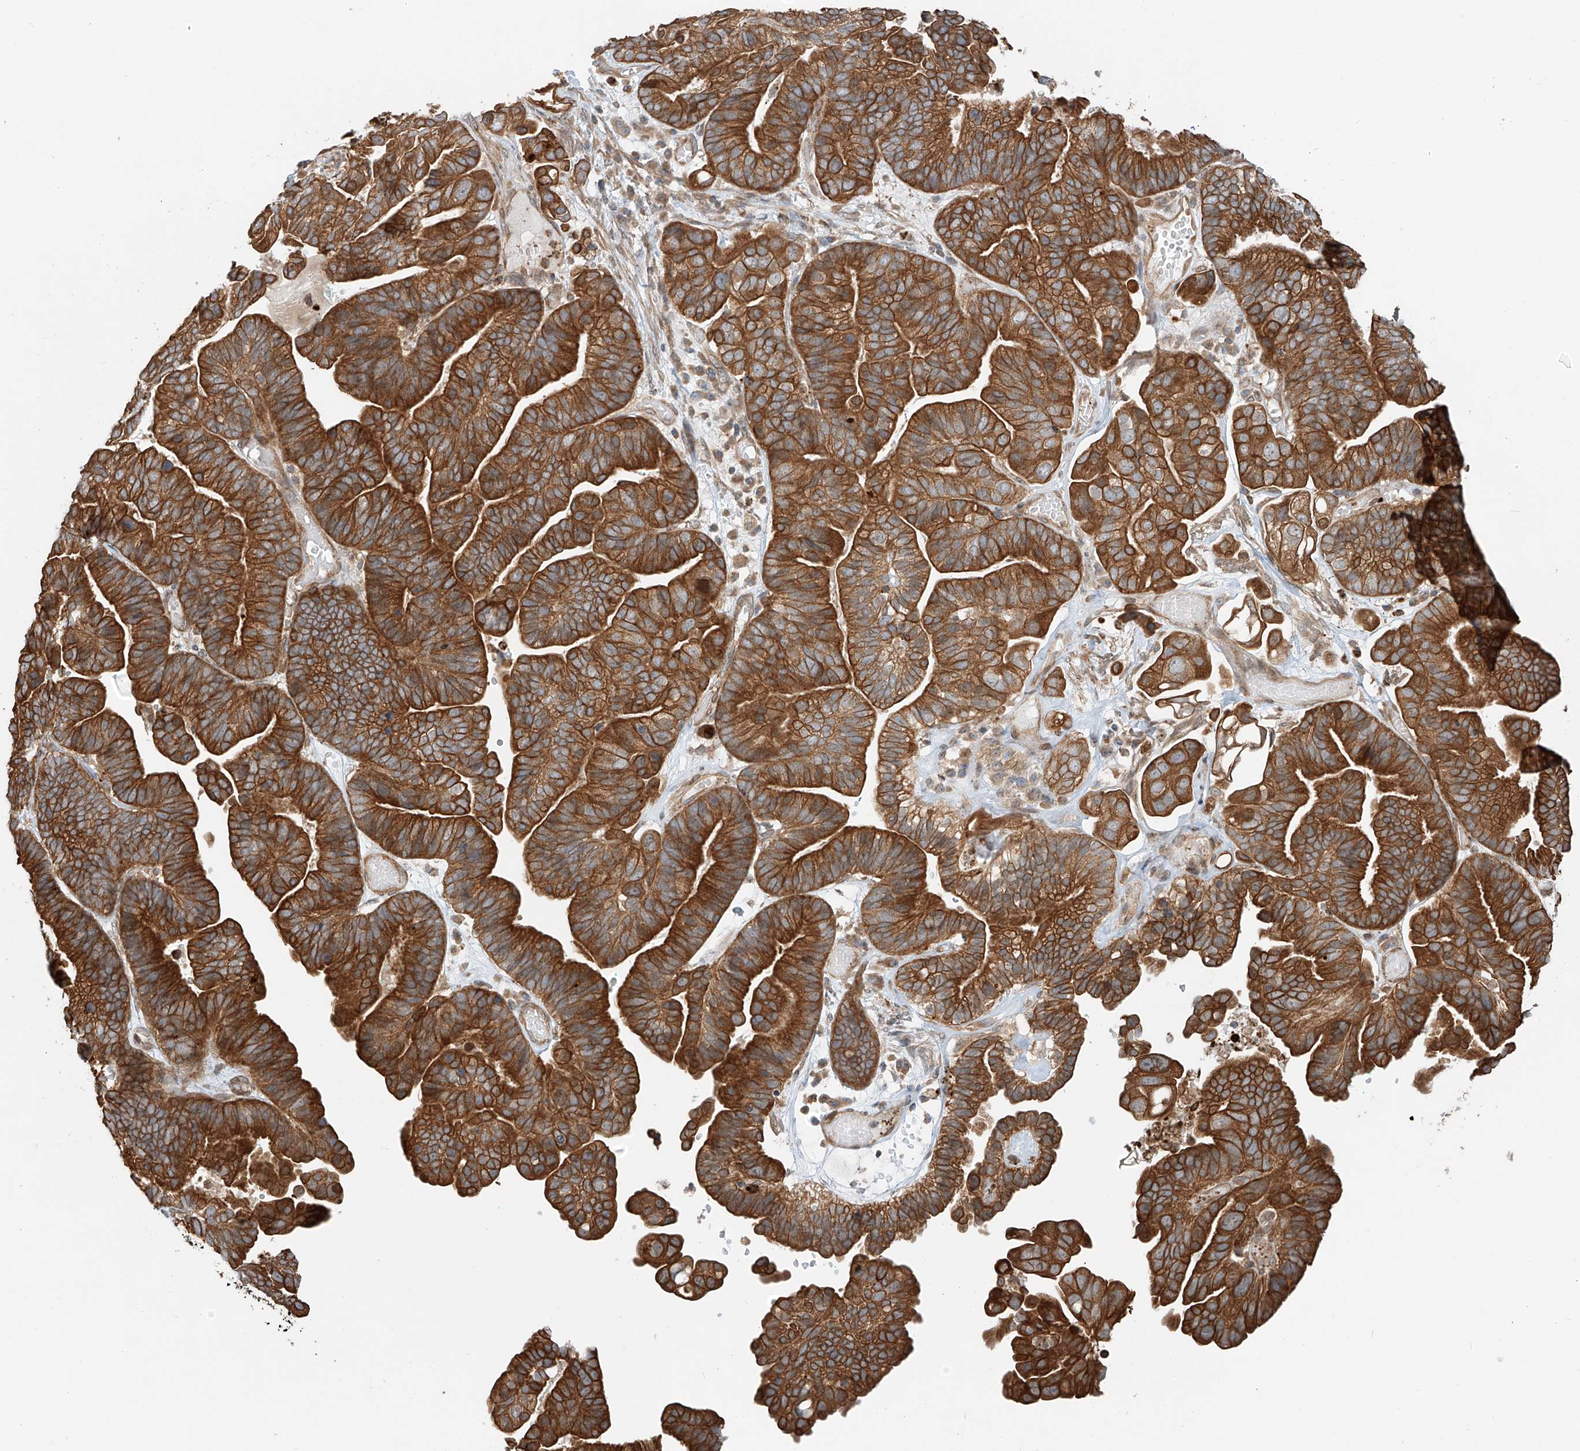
{"staining": {"intensity": "strong", "quantity": ">75%", "location": "cytoplasmic/membranous"}, "tissue": "ovarian cancer", "cell_type": "Tumor cells", "image_type": "cancer", "snomed": [{"axis": "morphology", "description": "Cystadenocarcinoma, serous, NOS"}, {"axis": "topography", "description": "Ovary"}], "caption": "This micrograph exhibits ovarian serous cystadenocarcinoma stained with immunohistochemistry to label a protein in brown. The cytoplasmic/membranous of tumor cells show strong positivity for the protein. Nuclei are counter-stained blue.", "gene": "CEP162", "patient": {"sex": "female", "age": 56}}